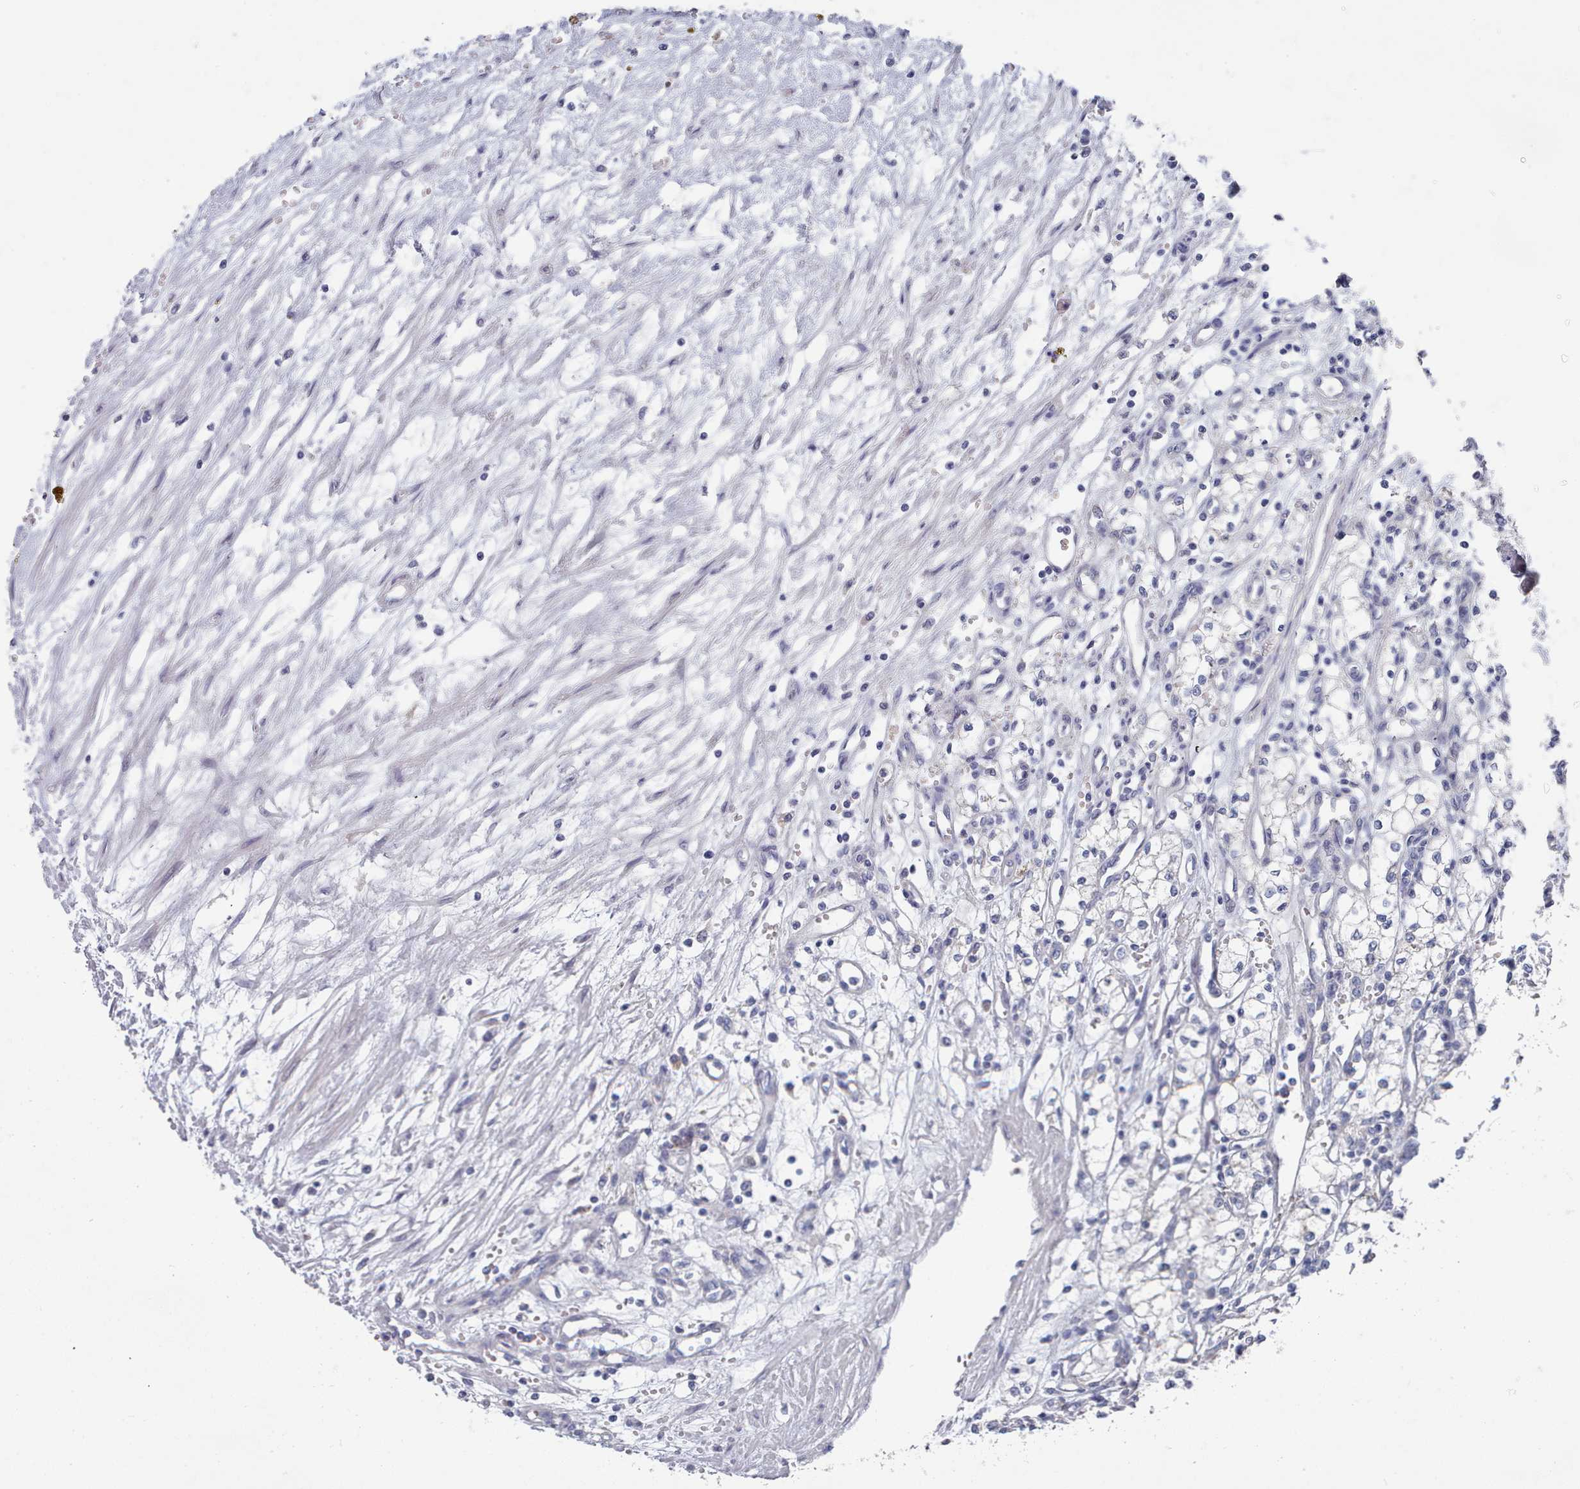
{"staining": {"intensity": "negative", "quantity": "none", "location": "none"}, "tissue": "renal cancer", "cell_type": "Tumor cells", "image_type": "cancer", "snomed": [{"axis": "morphology", "description": "Adenocarcinoma, NOS"}, {"axis": "topography", "description": "Kidney"}], "caption": "Protein analysis of renal cancer reveals no significant staining in tumor cells. The staining was performed using DAB to visualize the protein expression in brown, while the nuclei were stained in blue with hematoxylin (Magnification: 20x).", "gene": "ACAD11", "patient": {"sex": "male", "age": 59}}